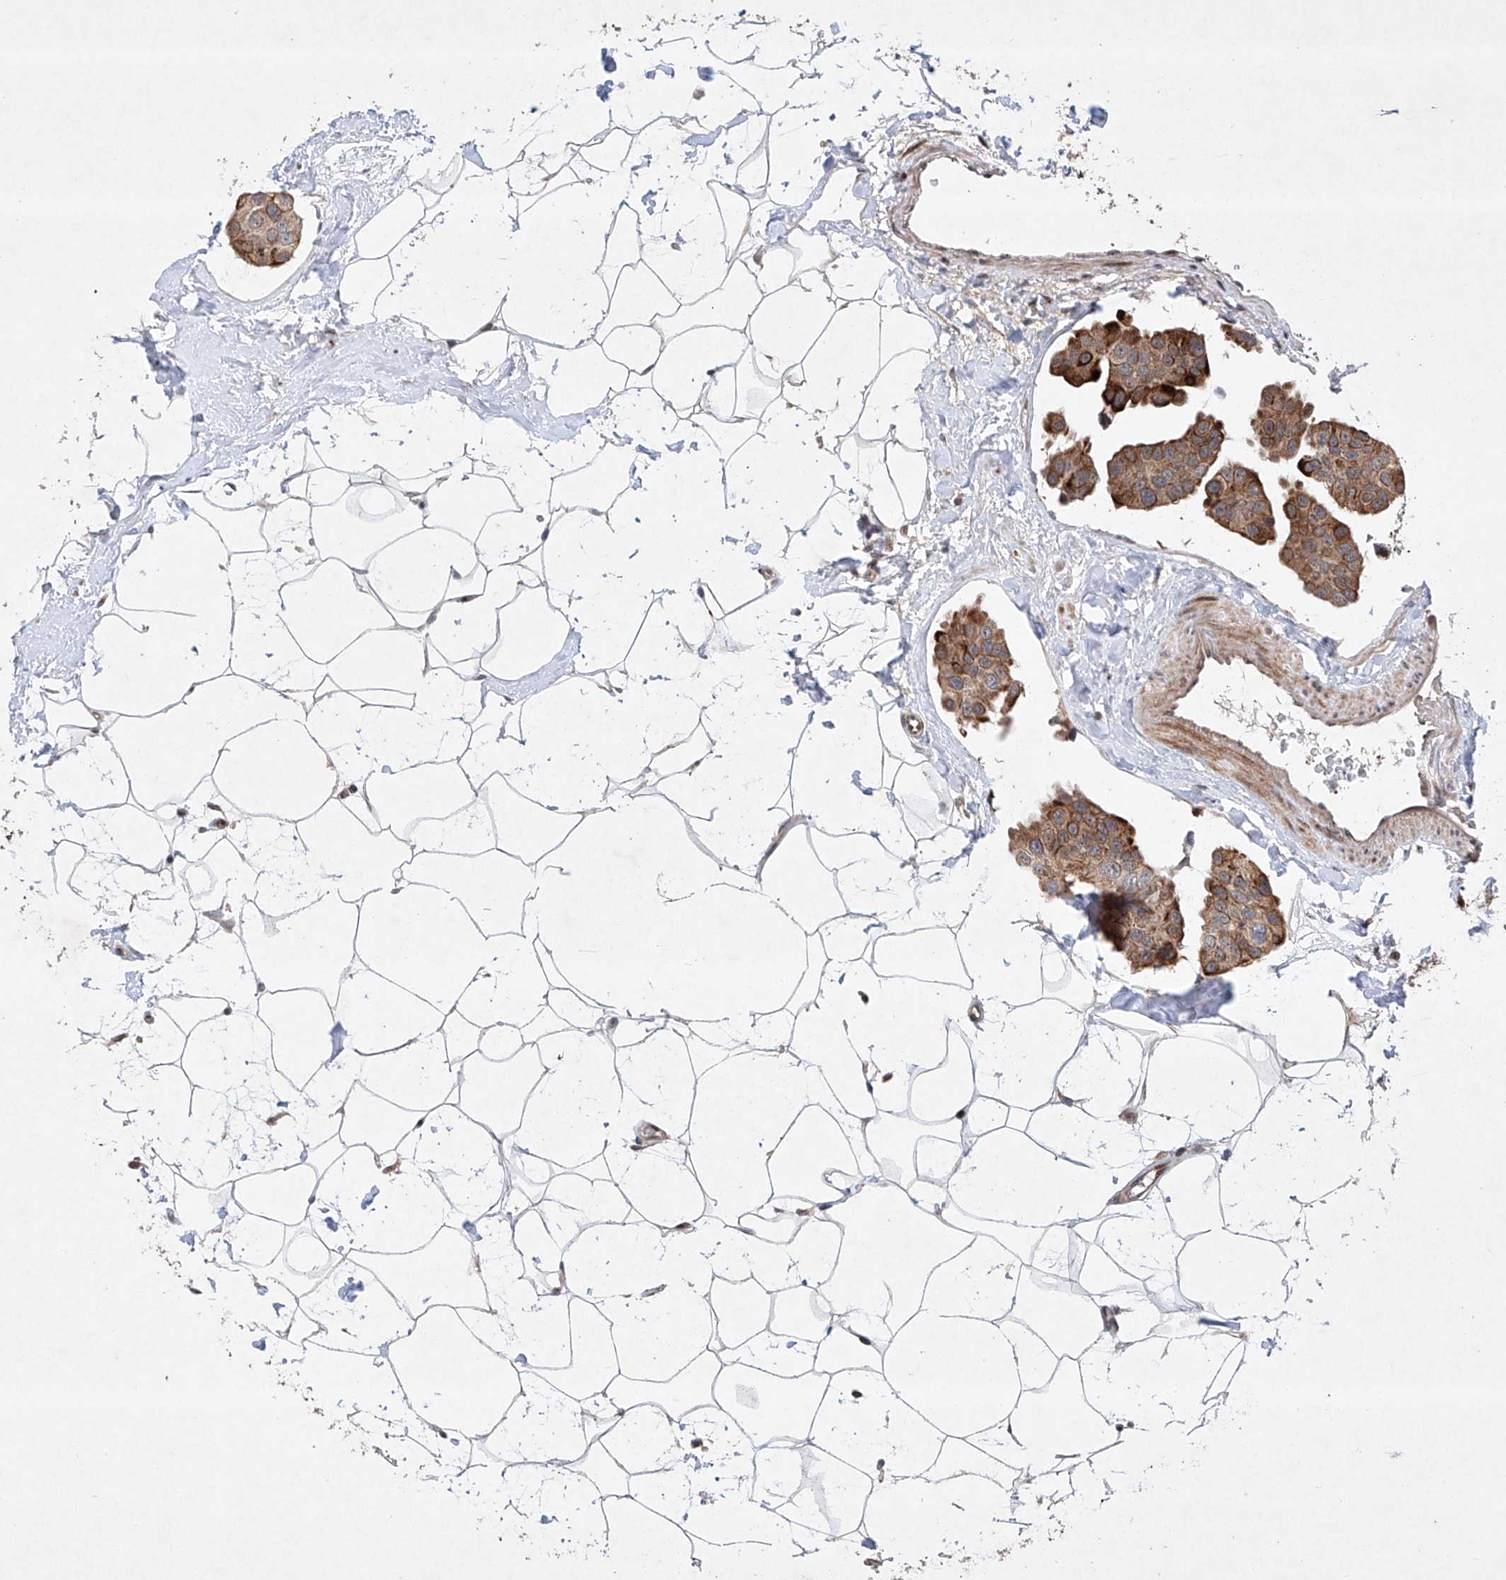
{"staining": {"intensity": "moderate", "quantity": ">75%", "location": "cytoplasmic/membranous"}, "tissue": "breast cancer", "cell_type": "Tumor cells", "image_type": "cancer", "snomed": [{"axis": "morphology", "description": "Normal tissue, NOS"}, {"axis": "morphology", "description": "Duct carcinoma"}, {"axis": "topography", "description": "Breast"}], "caption": "Protein expression by immunohistochemistry demonstrates moderate cytoplasmic/membranous positivity in approximately >75% of tumor cells in breast cancer.", "gene": "AFG1L", "patient": {"sex": "female", "age": 39}}